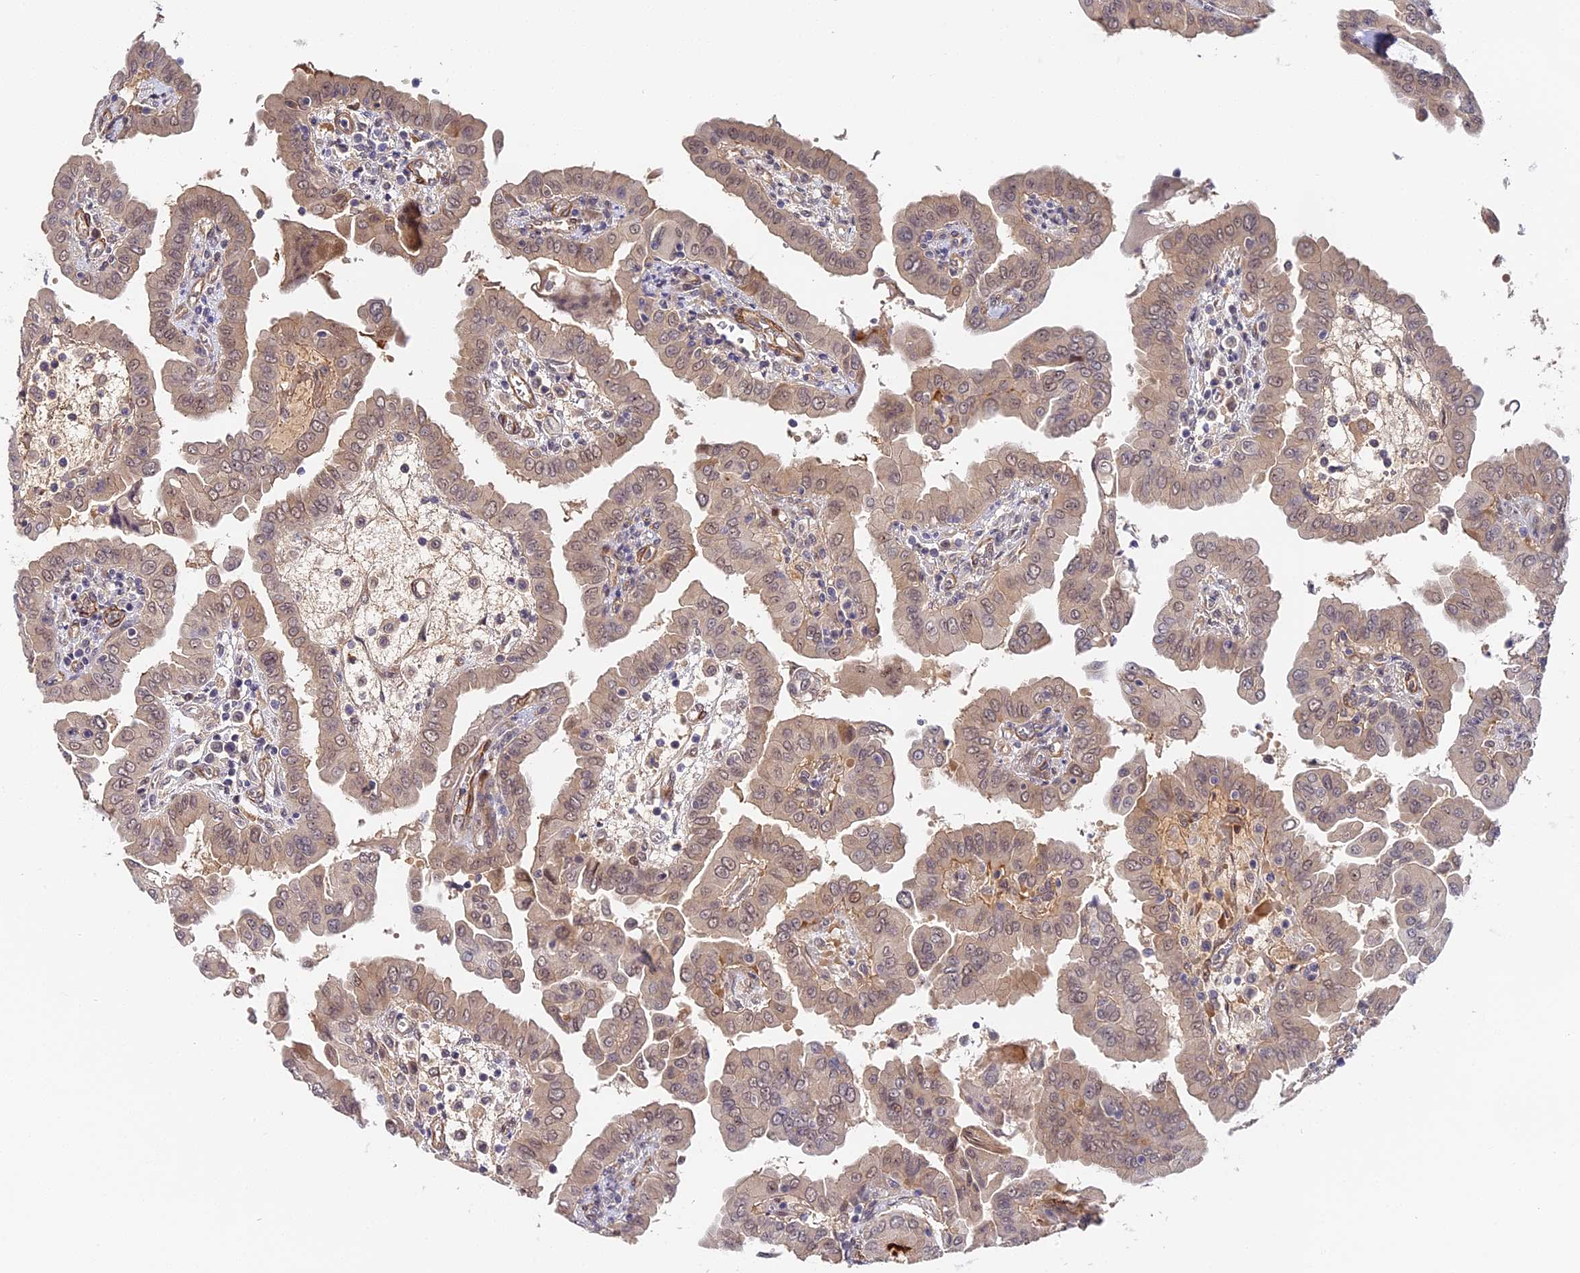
{"staining": {"intensity": "moderate", "quantity": "<25%", "location": "nuclear"}, "tissue": "thyroid cancer", "cell_type": "Tumor cells", "image_type": "cancer", "snomed": [{"axis": "morphology", "description": "Papillary adenocarcinoma, NOS"}, {"axis": "topography", "description": "Thyroid gland"}], "caption": "A micrograph of human papillary adenocarcinoma (thyroid) stained for a protein exhibits moderate nuclear brown staining in tumor cells. The protein is shown in brown color, while the nuclei are stained blue.", "gene": "IMPACT", "patient": {"sex": "male", "age": 33}}